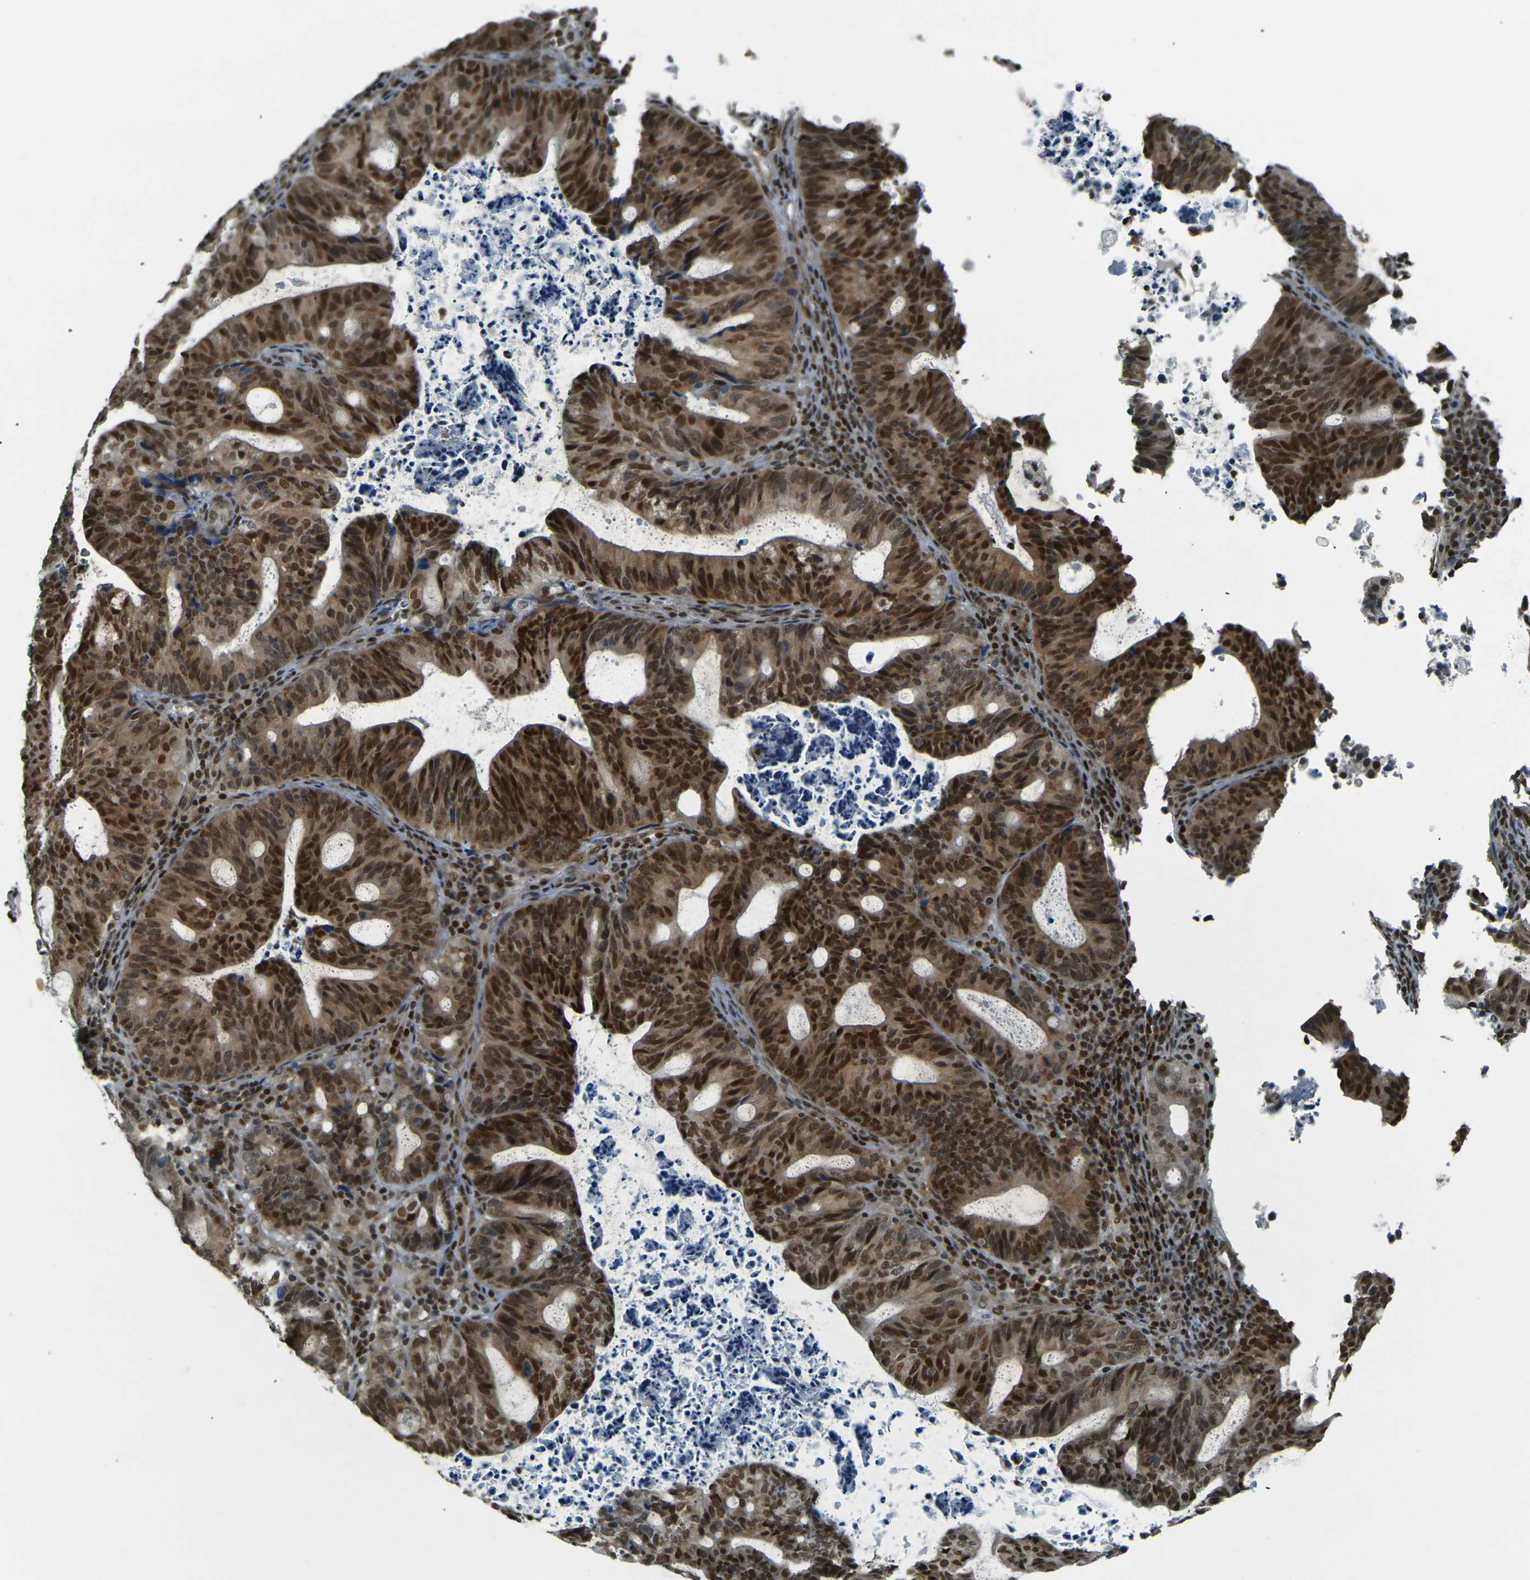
{"staining": {"intensity": "strong", "quantity": ">75%", "location": "cytoplasmic/membranous,nuclear"}, "tissue": "endometrial cancer", "cell_type": "Tumor cells", "image_type": "cancer", "snomed": [{"axis": "morphology", "description": "Adenocarcinoma, NOS"}, {"axis": "topography", "description": "Uterus"}], "caption": "This image reveals adenocarcinoma (endometrial) stained with immunohistochemistry to label a protein in brown. The cytoplasmic/membranous and nuclear of tumor cells show strong positivity for the protein. Nuclei are counter-stained blue.", "gene": "NHEJ1", "patient": {"sex": "female", "age": 83}}